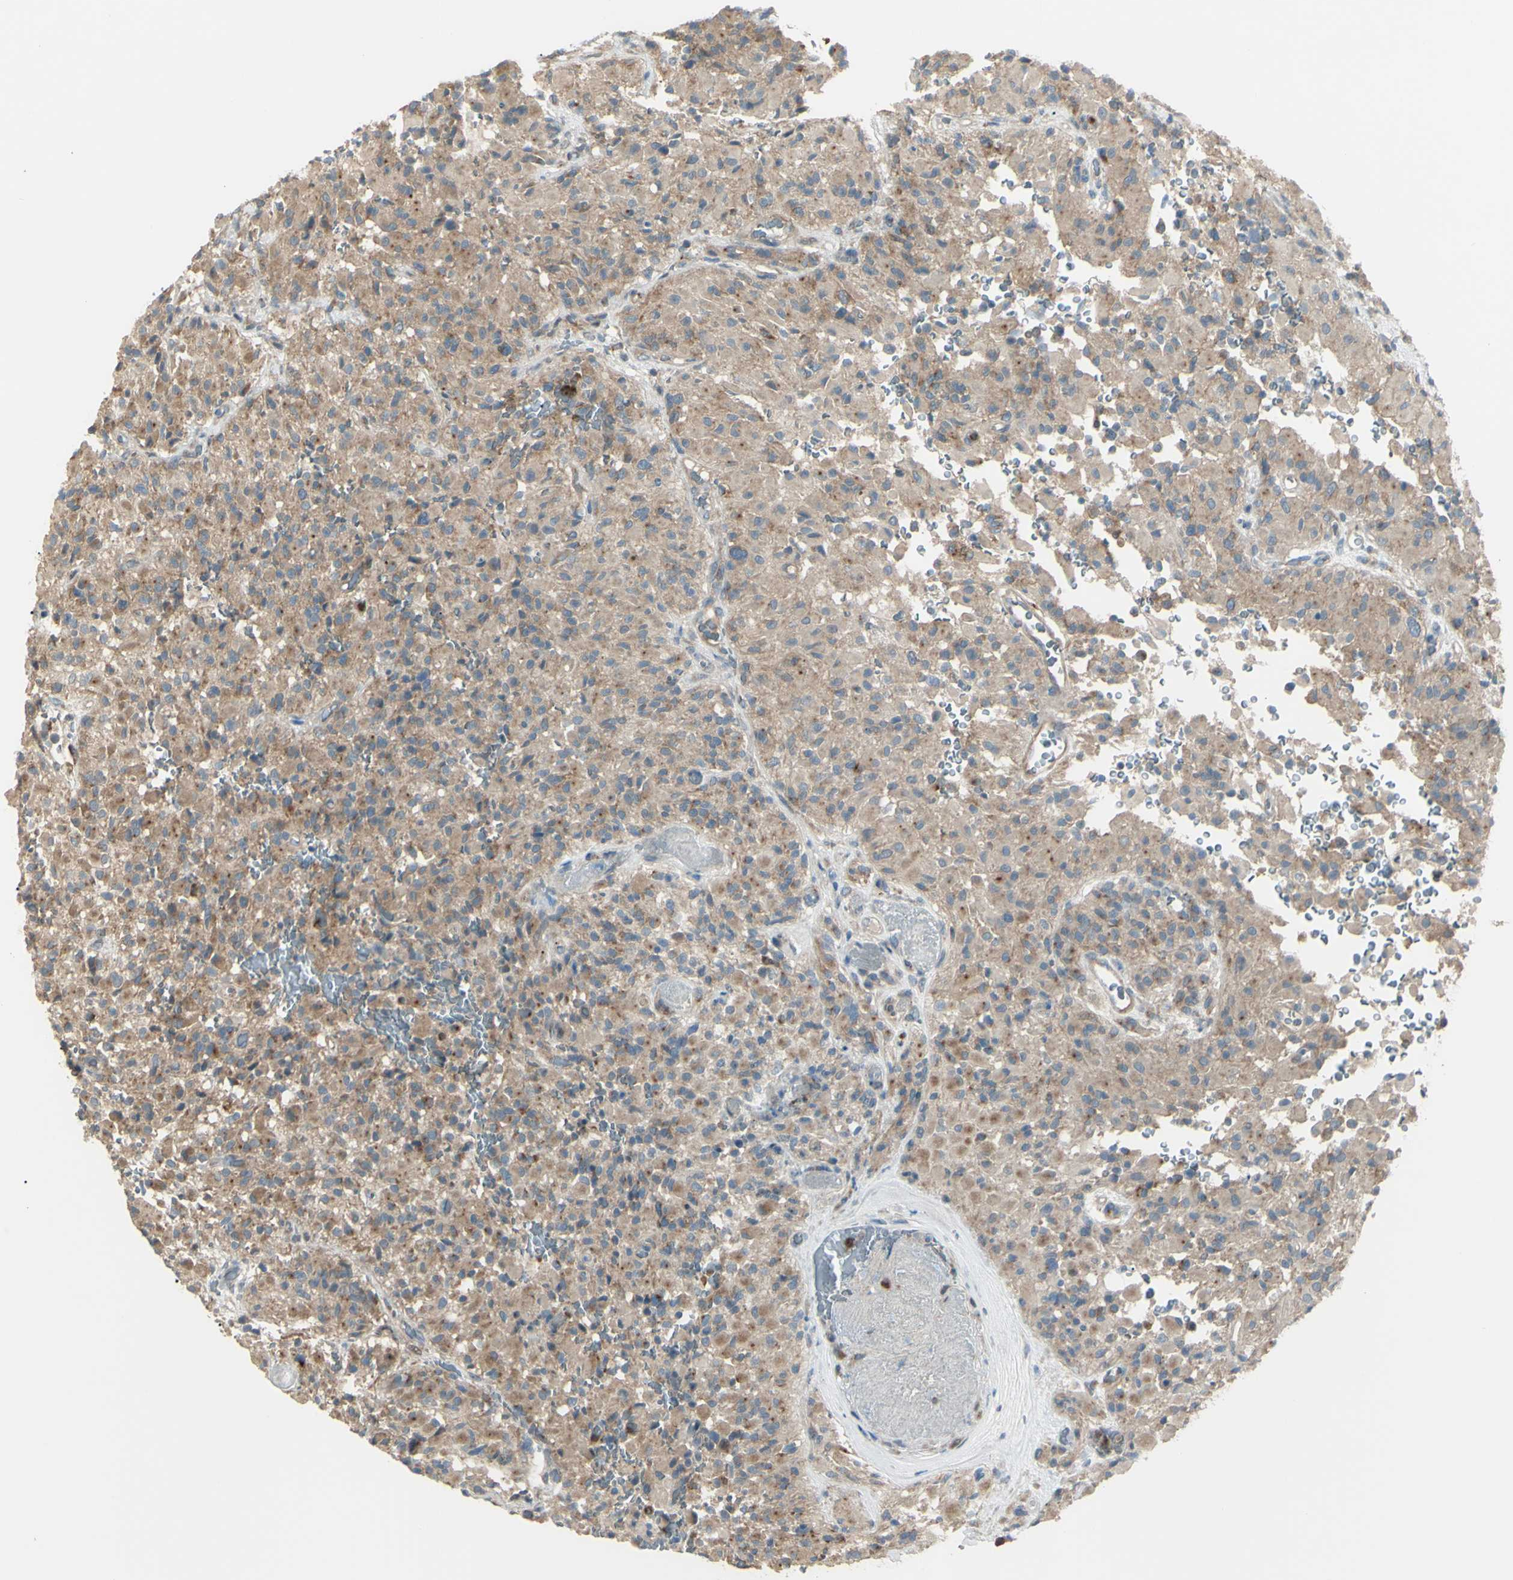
{"staining": {"intensity": "weak", "quantity": ">75%", "location": "cytoplasmic/membranous"}, "tissue": "glioma", "cell_type": "Tumor cells", "image_type": "cancer", "snomed": [{"axis": "morphology", "description": "Glioma, malignant, High grade"}, {"axis": "topography", "description": "Brain"}], "caption": "Tumor cells reveal weak cytoplasmic/membranous expression in approximately >75% of cells in glioma. The protein of interest is stained brown, and the nuclei are stained in blue (DAB IHC with brightfield microscopy, high magnification).", "gene": "LMTK2", "patient": {"sex": "male", "age": 71}}